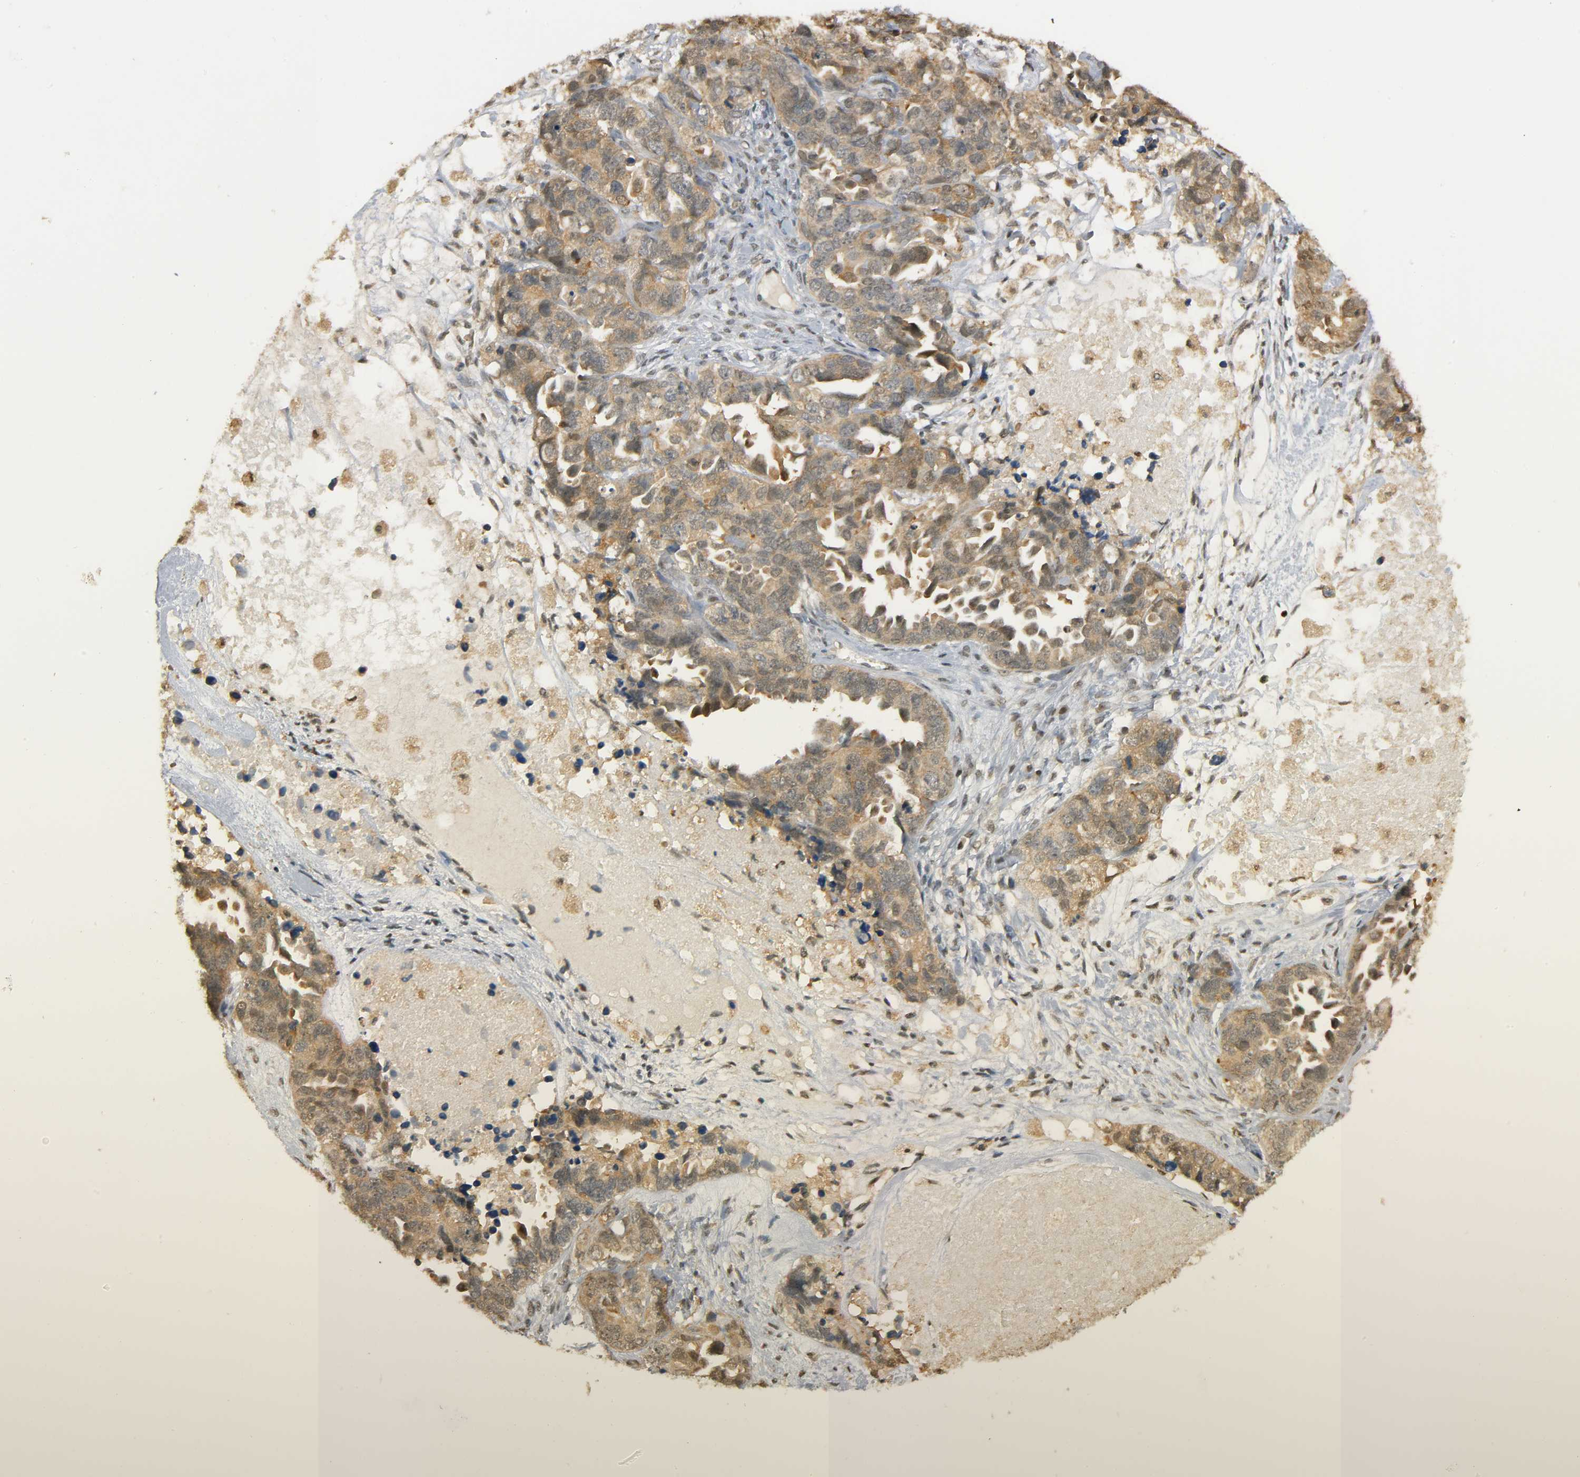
{"staining": {"intensity": "moderate", "quantity": ">75%", "location": "cytoplasmic/membranous"}, "tissue": "ovarian cancer", "cell_type": "Tumor cells", "image_type": "cancer", "snomed": [{"axis": "morphology", "description": "Cystadenocarcinoma, serous, NOS"}, {"axis": "topography", "description": "Ovary"}], "caption": "Immunohistochemistry (IHC) staining of ovarian cancer (serous cystadenocarcinoma), which reveals medium levels of moderate cytoplasmic/membranous staining in approximately >75% of tumor cells indicating moderate cytoplasmic/membranous protein positivity. The staining was performed using DAB (brown) for protein detection and nuclei were counterstained in hematoxylin (blue).", "gene": "ZFPM2", "patient": {"sex": "female", "age": 82}}